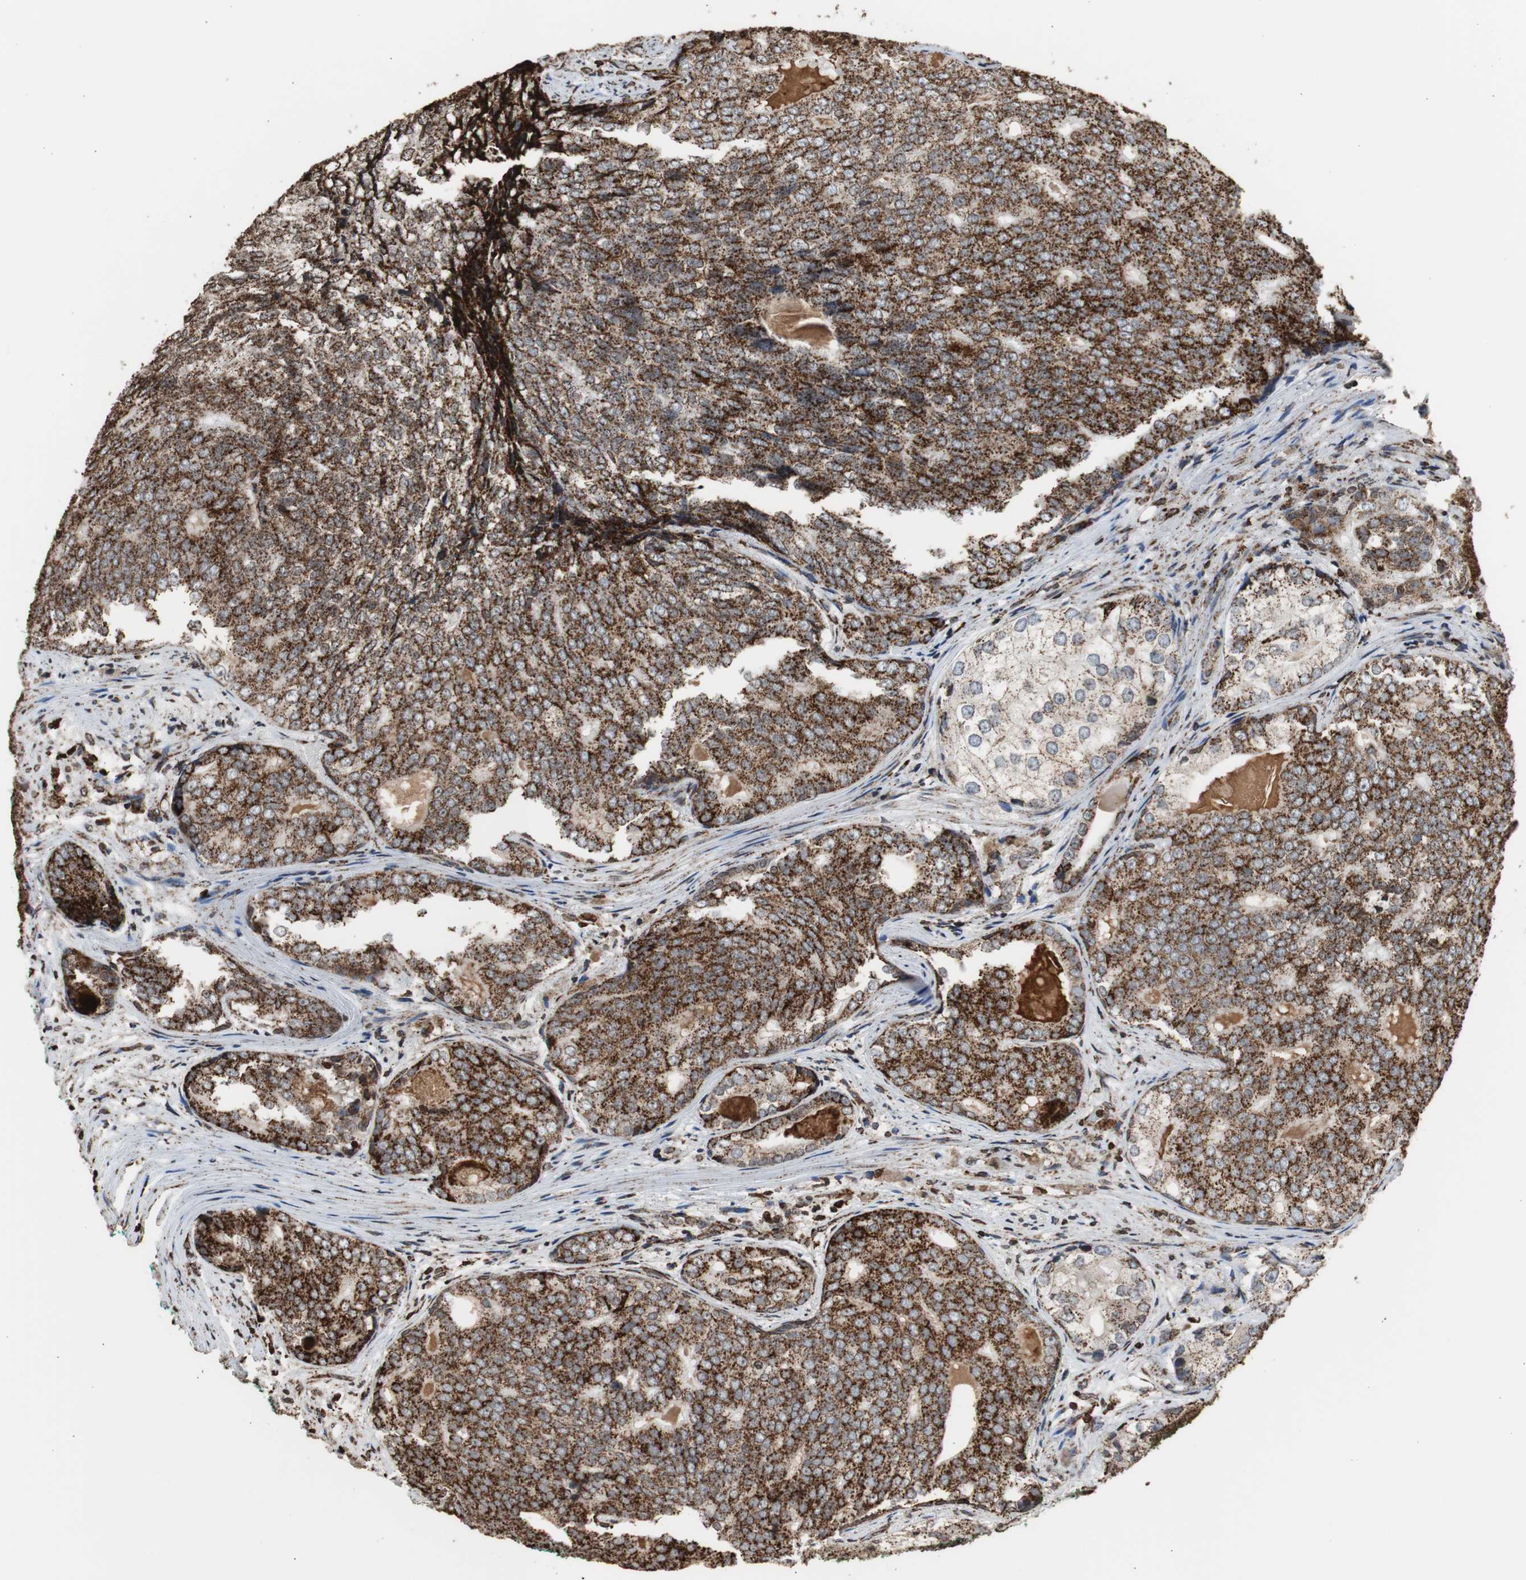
{"staining": {"intensity": "strong", "quantity": ">75%", "location": "cytoplasmic/membranous"}, "tissue": "prostate cancer", "cell_type": "Tumor cells", "image_type": "cancer", "snomed": [{"axis": "morphology", "description": "Adenocarcinoma, High grade"}, {"axis": "topography", "description": "Prostate"}], "caption": "Human prostate high-grade adenocarcinoma stained with a protein marker shows strong staining in tumor cells.", "gene": "HSPA9", "patient": {"sex": "male", "age": 66}}